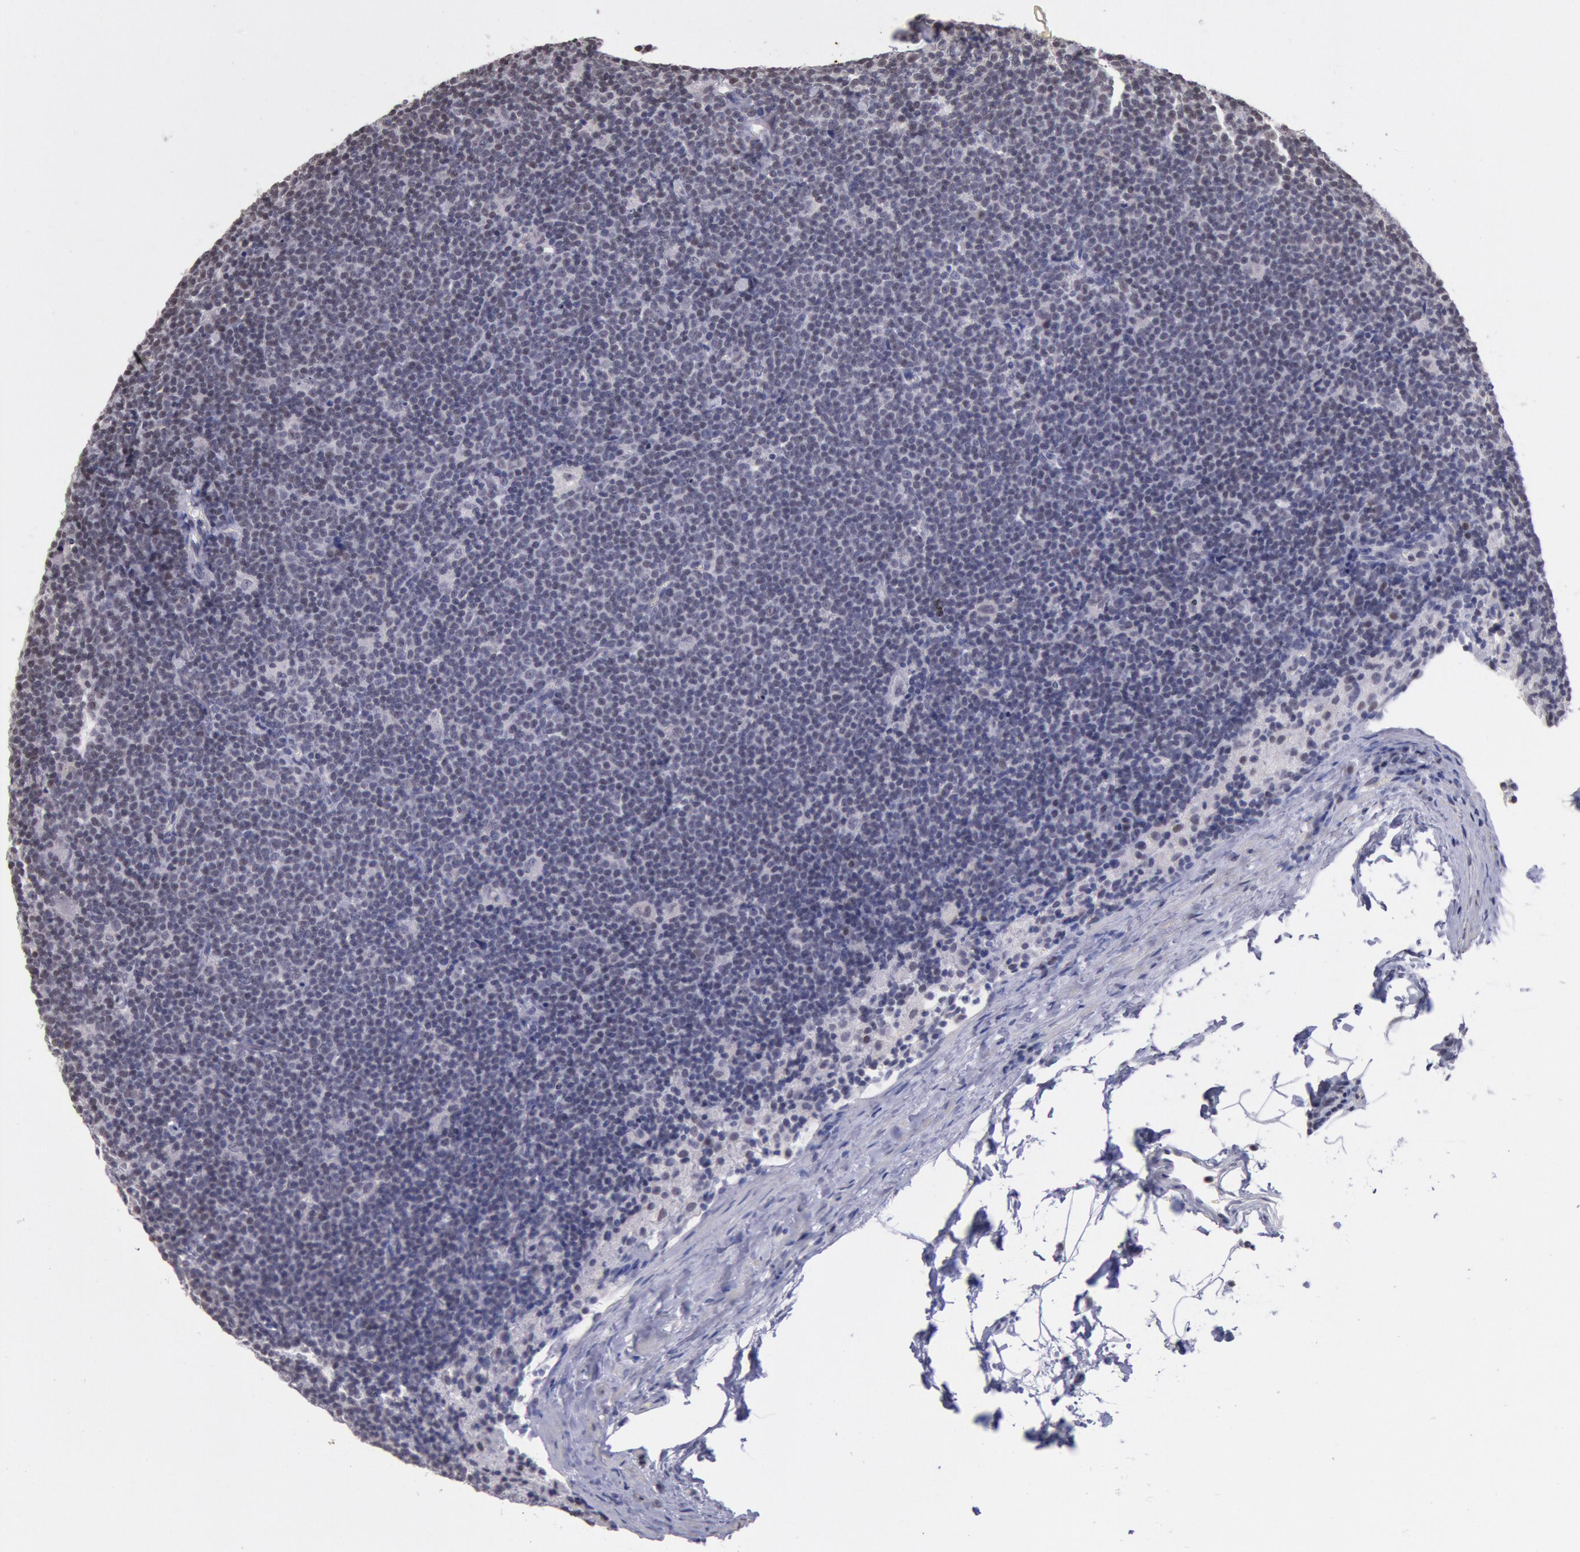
{"staining": {"intensity": "negative", "quantity": "none", "location": "none"}, "tissue": "lymphoma", "cell_type": "Tumor cells", "image_type": "cancer", "snomed": [{"axis": "morphology", "description": "Malignant lymphoma, non-Hodgkin's type, Low grade"}, {"axis": "topography", "description": "Lymph node"}], "caption": "An immunohistochemistry micrograph of lymphoma is shown. There is no staining in tumor cells of lymphoma. (DAB (3,3'-diaminobenzidine) immunohistochemistry (IHC) with hematoxylin counter stain).", "gene": "MYH7", "patient": {"sex": "male", "age": 65}}